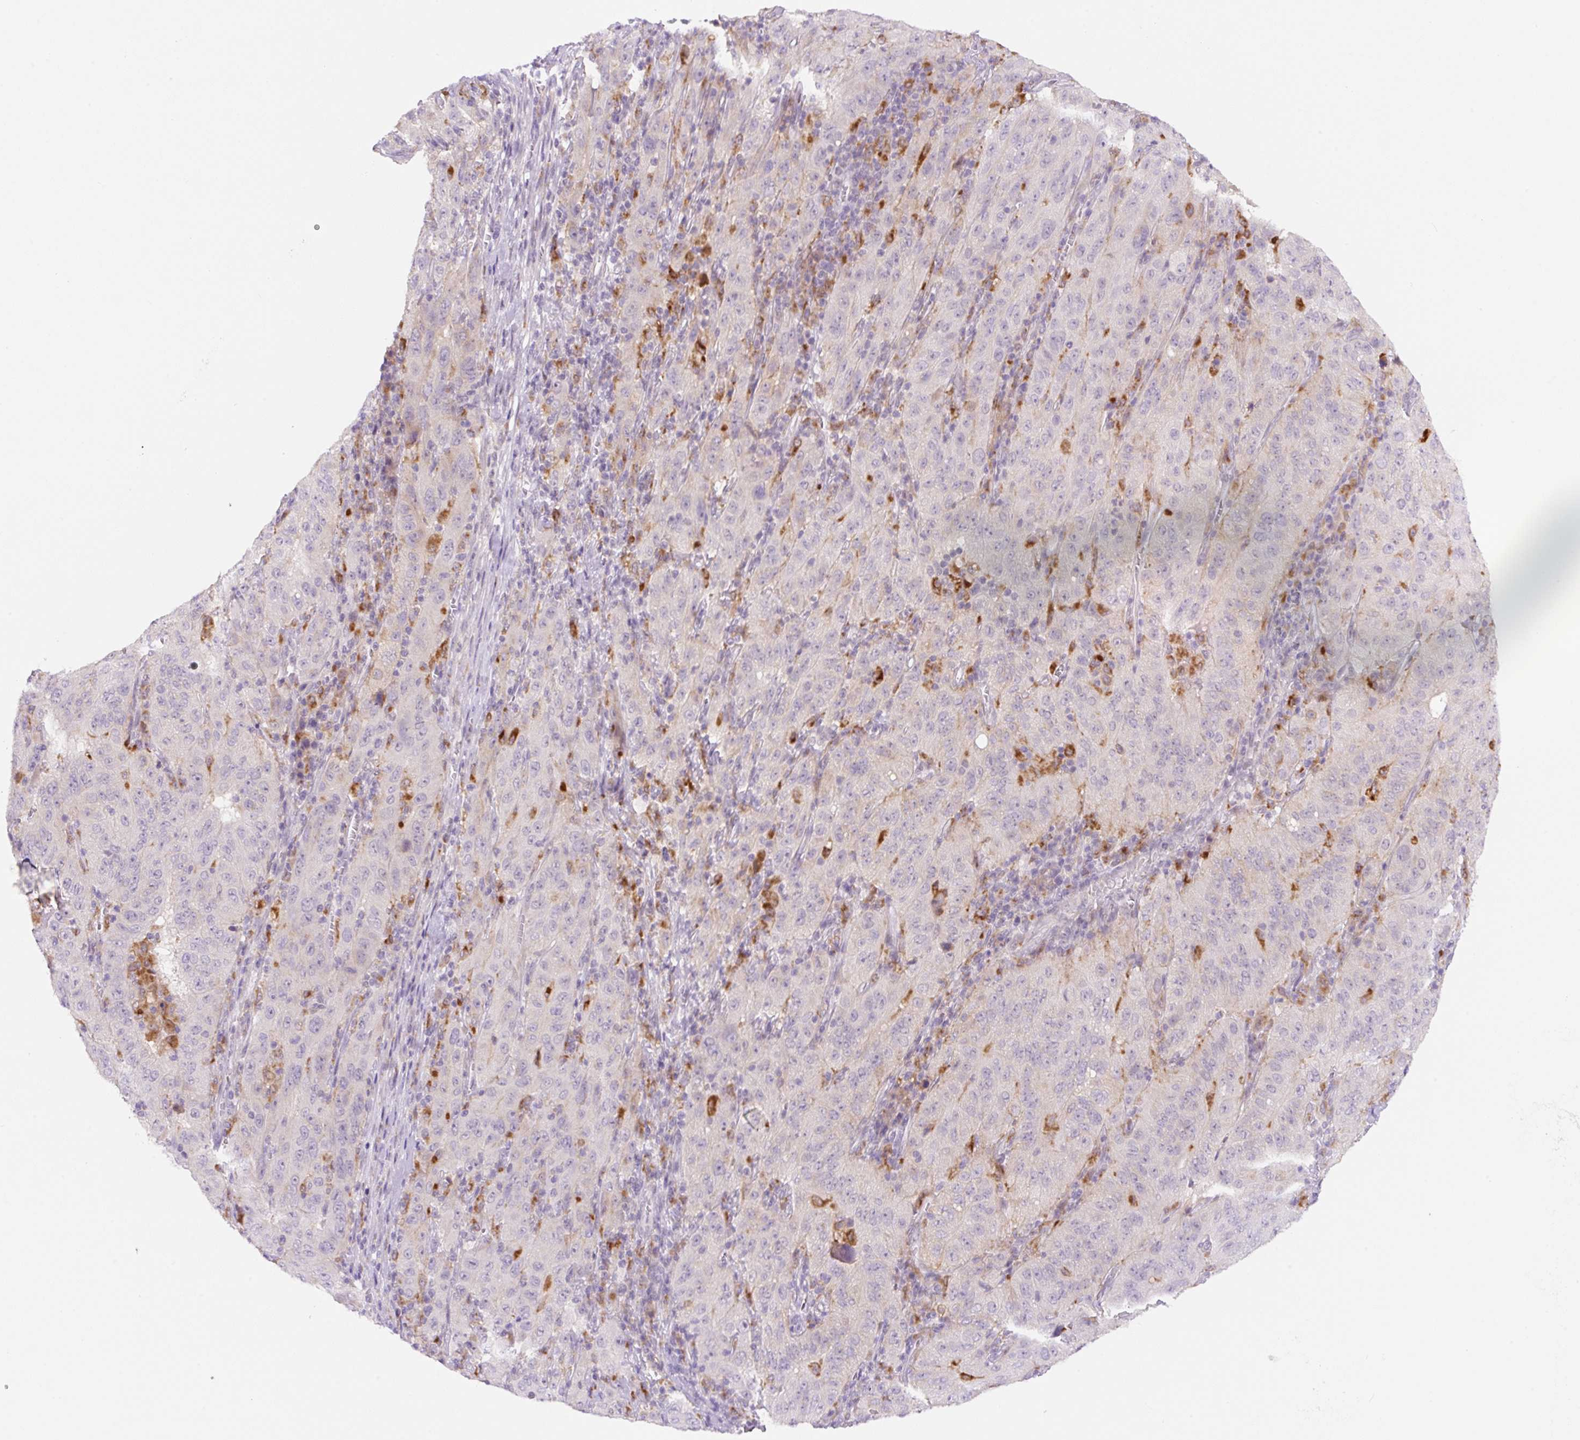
{"staining": {"intensity": "negative", "quantity": "none", "location": "none"}, "tissue": "pancreatic cancer", "cell_type": "Tumor cells", "image_type": "cancer", "snomed": [{"axis": "morphology", "description": "Adenocarcinoma, NOS"}, {"axis": "topography", "description": "Pancreas"}], "caption": "IHC histopathology image of neoplastic tissue: pancreatic adenocarcinoma stained with DAB shows no significant protein positivity in tumor cells. Brightfield microscopy of IHC stained with DAB (3,3'-diaminobenzidine) (brown) and hematoxylin (blue), captured at high magnification.", "gene": "CEBPZOS", "patient": {"sex": "male", "age": 63}}